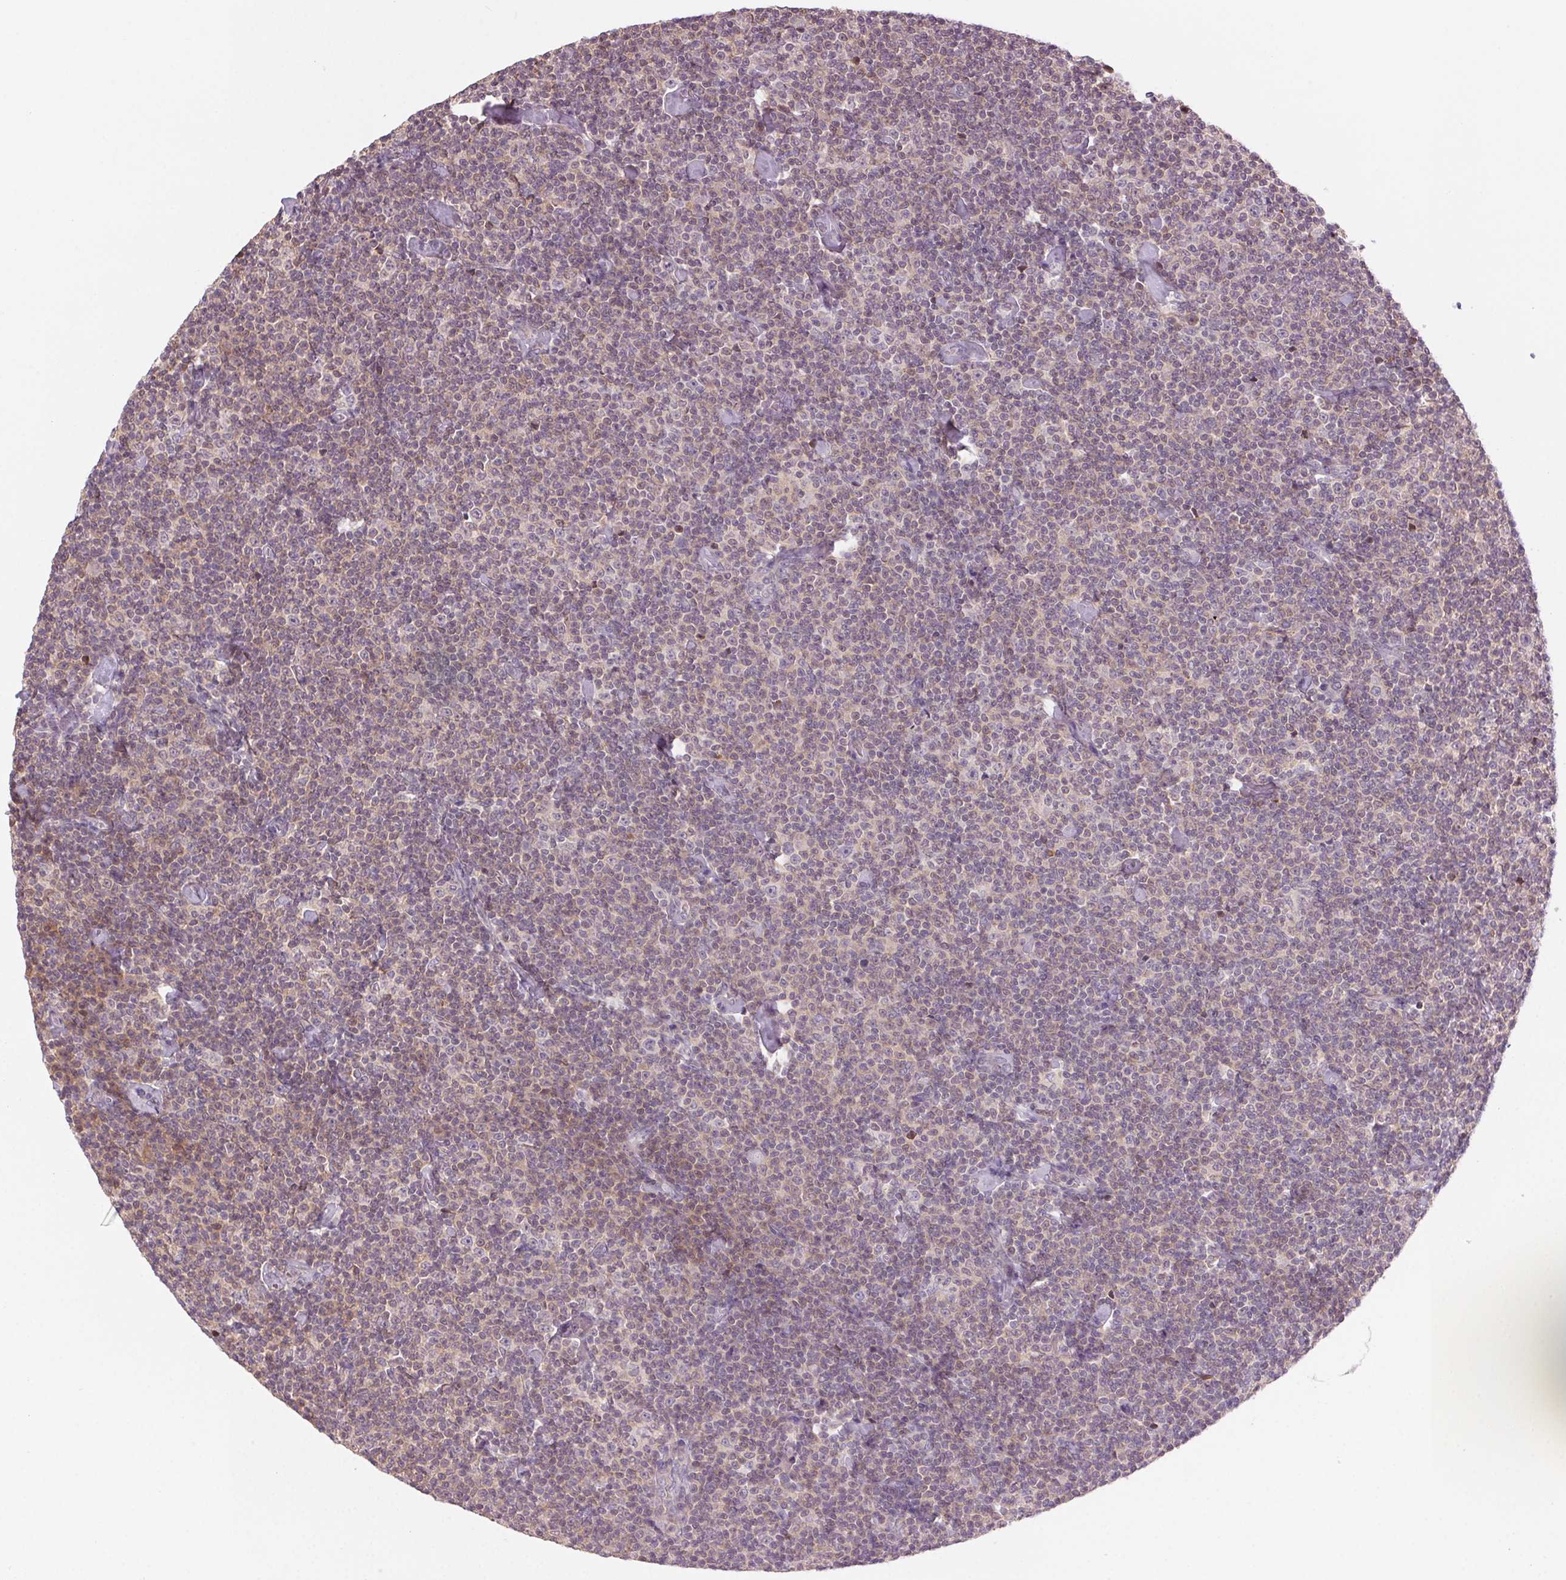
{"staining": {"intensity": "negative", "quantity": "none", "location": "none"}, "tissue": "lymphoma", "cell_type": "Tumor cells", "image_type": "cancer", "snomed": [{"axis": "morphology", "description": "Malignant lymphoma, non-Hodgkin's type, Low grade"}, {"axis": "topography", "description": "Lymph node"}], "caption": "This is a histopathology image of immunohistochemistry staining of low-grade malignant lymphoma, non-Hodgkin's type, which shows no expression in tumor cells. (DAB (3,3'-diaminobenzidine) immunohistochemistry visualized using brightfield microscopy, high magnification).", "gene": "HHLA2", "patient": {"sex": "male", "age": 81}}